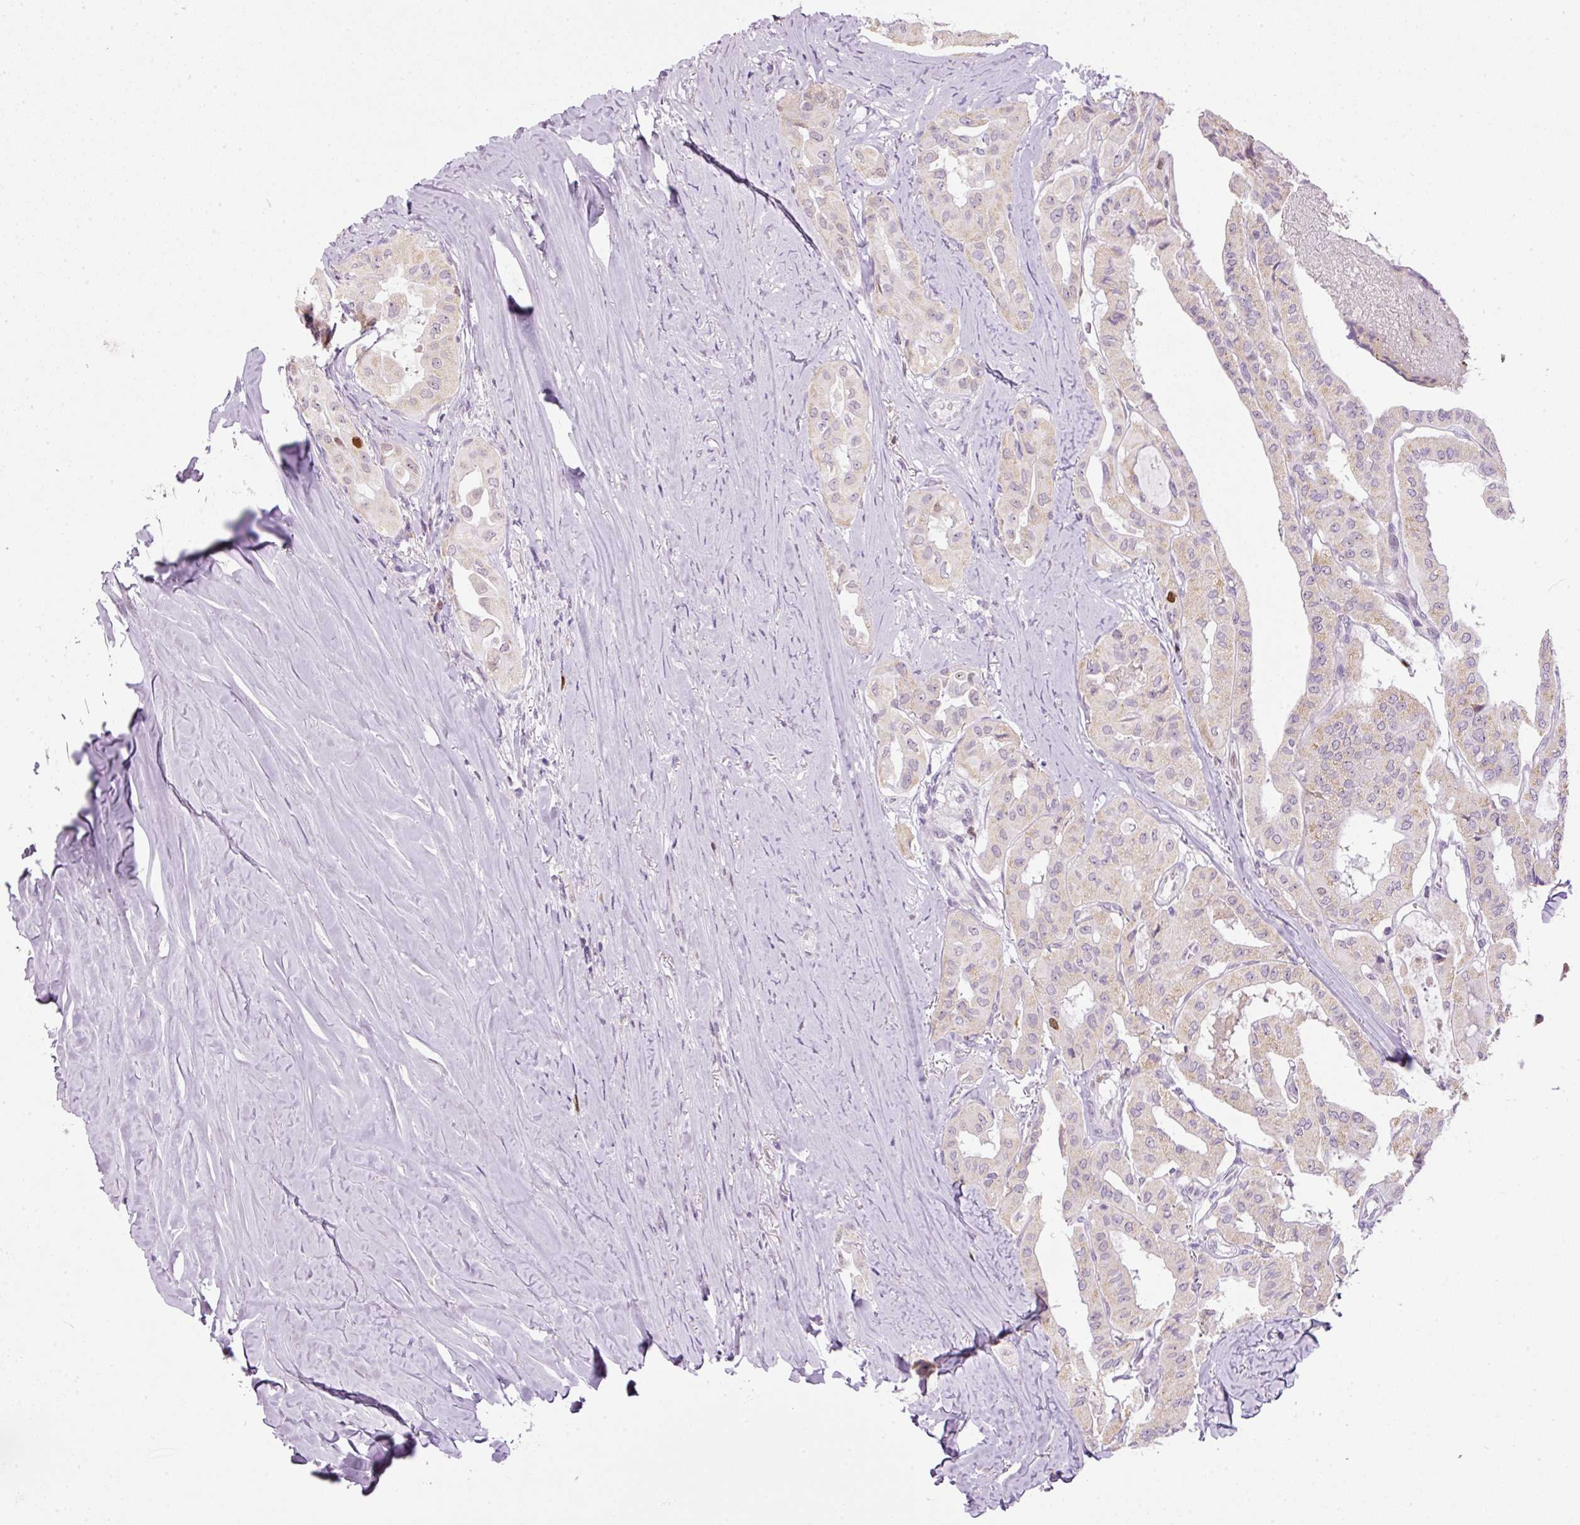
{"staining": {"intensity": "negative", "quantity": "none", "location": "none"}, "tissue": "thyroid cancer", "cell_type": "Tumor cells", "image_type": "cancer", "snomed": [{"axis": "morphology", "description": "Papillary adenocarcinoma, NOS"}, {"axis": "topography", "description": "Thyroid gland"}], "caption": "The image demonstrates no staining of tumor cells in thyroid papillary adenocarcinoma. (Stains: DAB (3,3'-diaminobenzidine) immunohistochemistry with hematoxylin counter stain, Microscopy: brightfield microscopy at high magnification).", "gene": "KPNA2", "patient": {"sex": "female", "age": 59}}